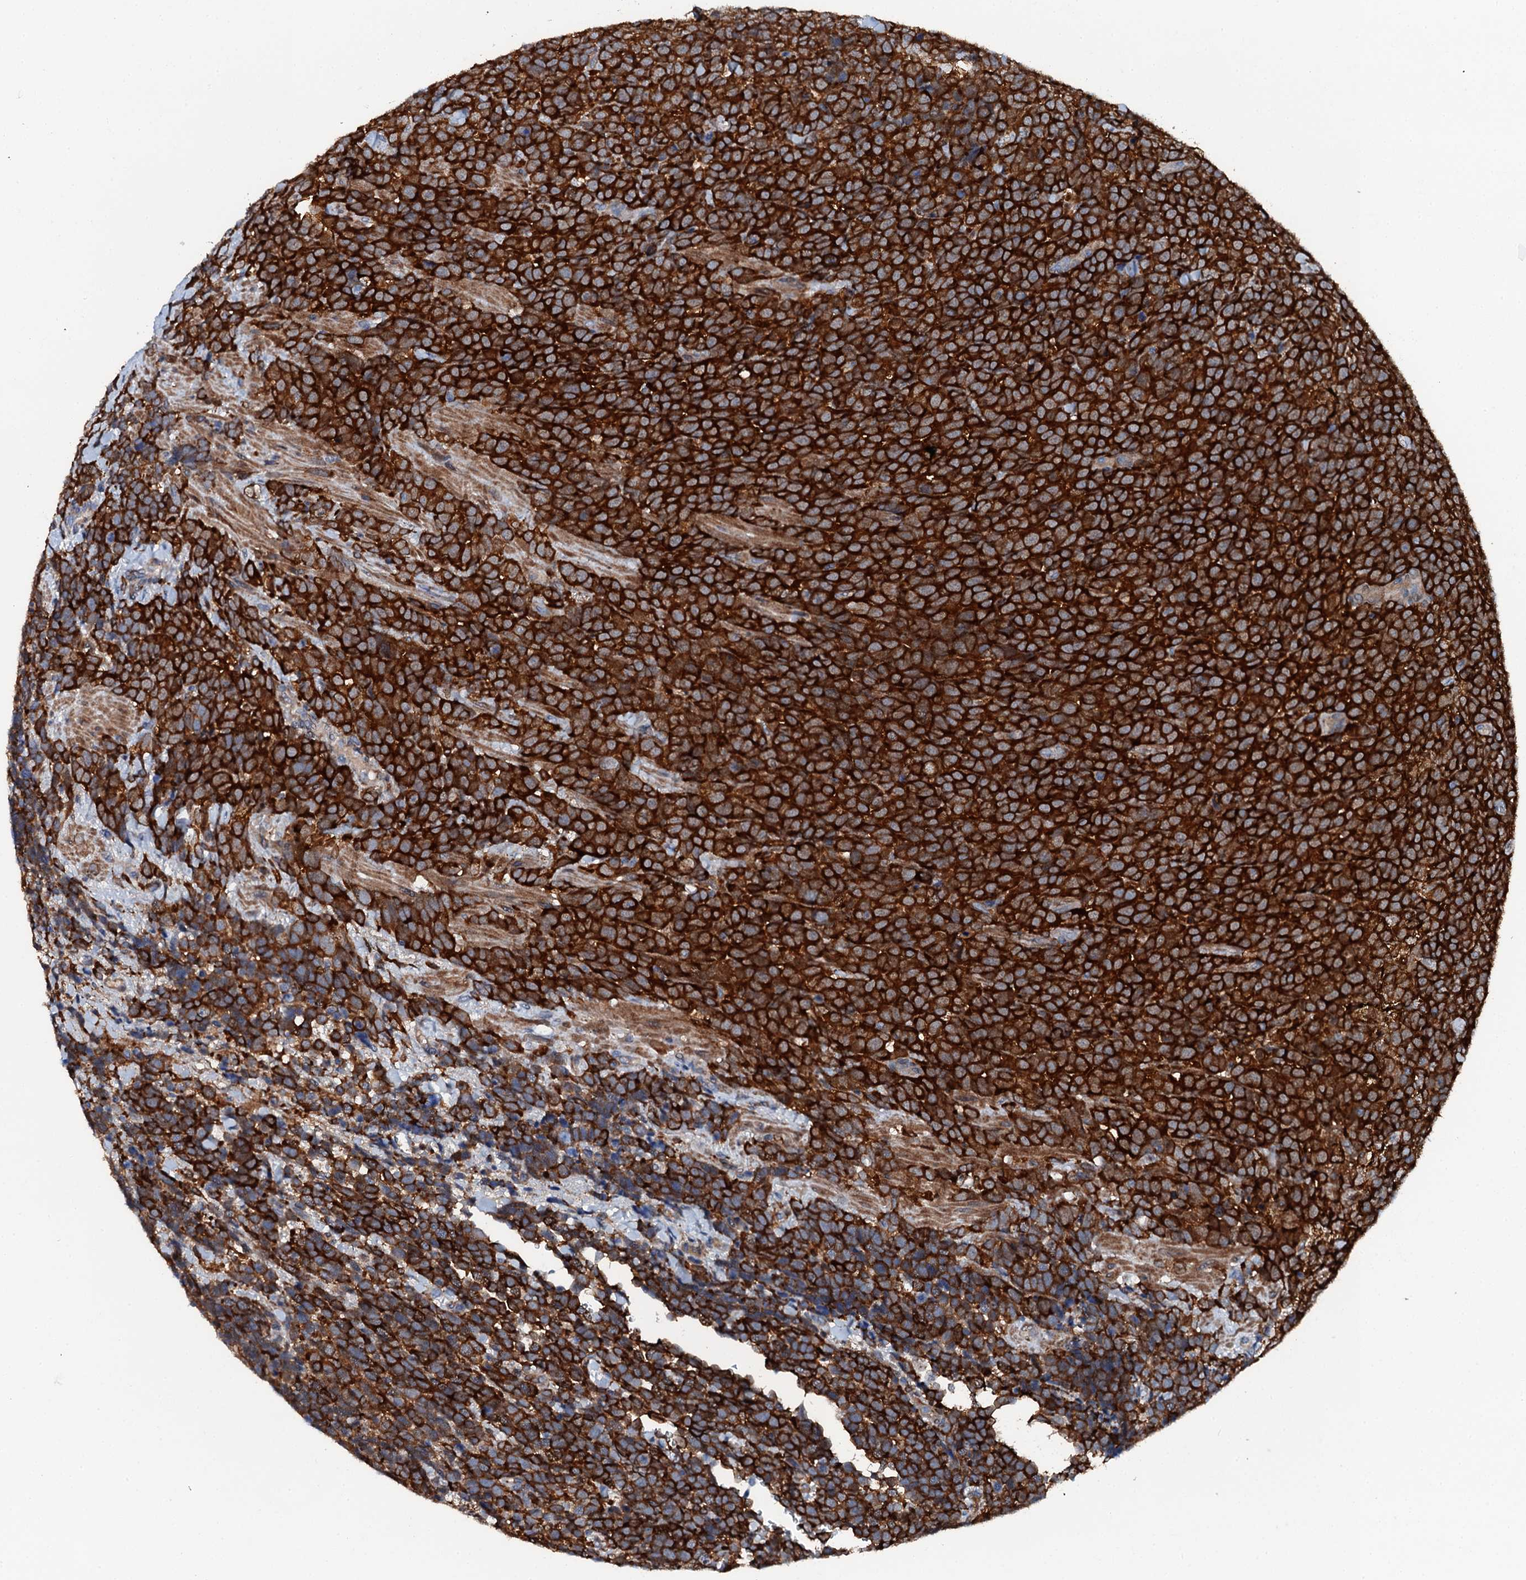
{"staining": {"intensity": "strong", "quantity": ">75%", "location": "cytoplasmic/membranous"}, "tissue": "urothelial cancer", "cell_type": "Tumor cells", "image_type": "cancer", "snomed": [{"axis": "morphology", "description": "Urothelial carcinoma, High grade"}, {"axis": "topography", "description": "Urinary bladder"}], "caption": "Brown immunohistochemical staining in human urothelial carcinoma (high-grade) exhibits strong cytoplasmic/membranous positivity in approximately >75% of tumor cells. The staining was performed using DAB to visualize the protein expression in brown, while the nuclei were stained in blue with hematoxylin (Magnification: 20x).", "gene": "GFOD2", "patient": {"sex": "female", "age": 82}}